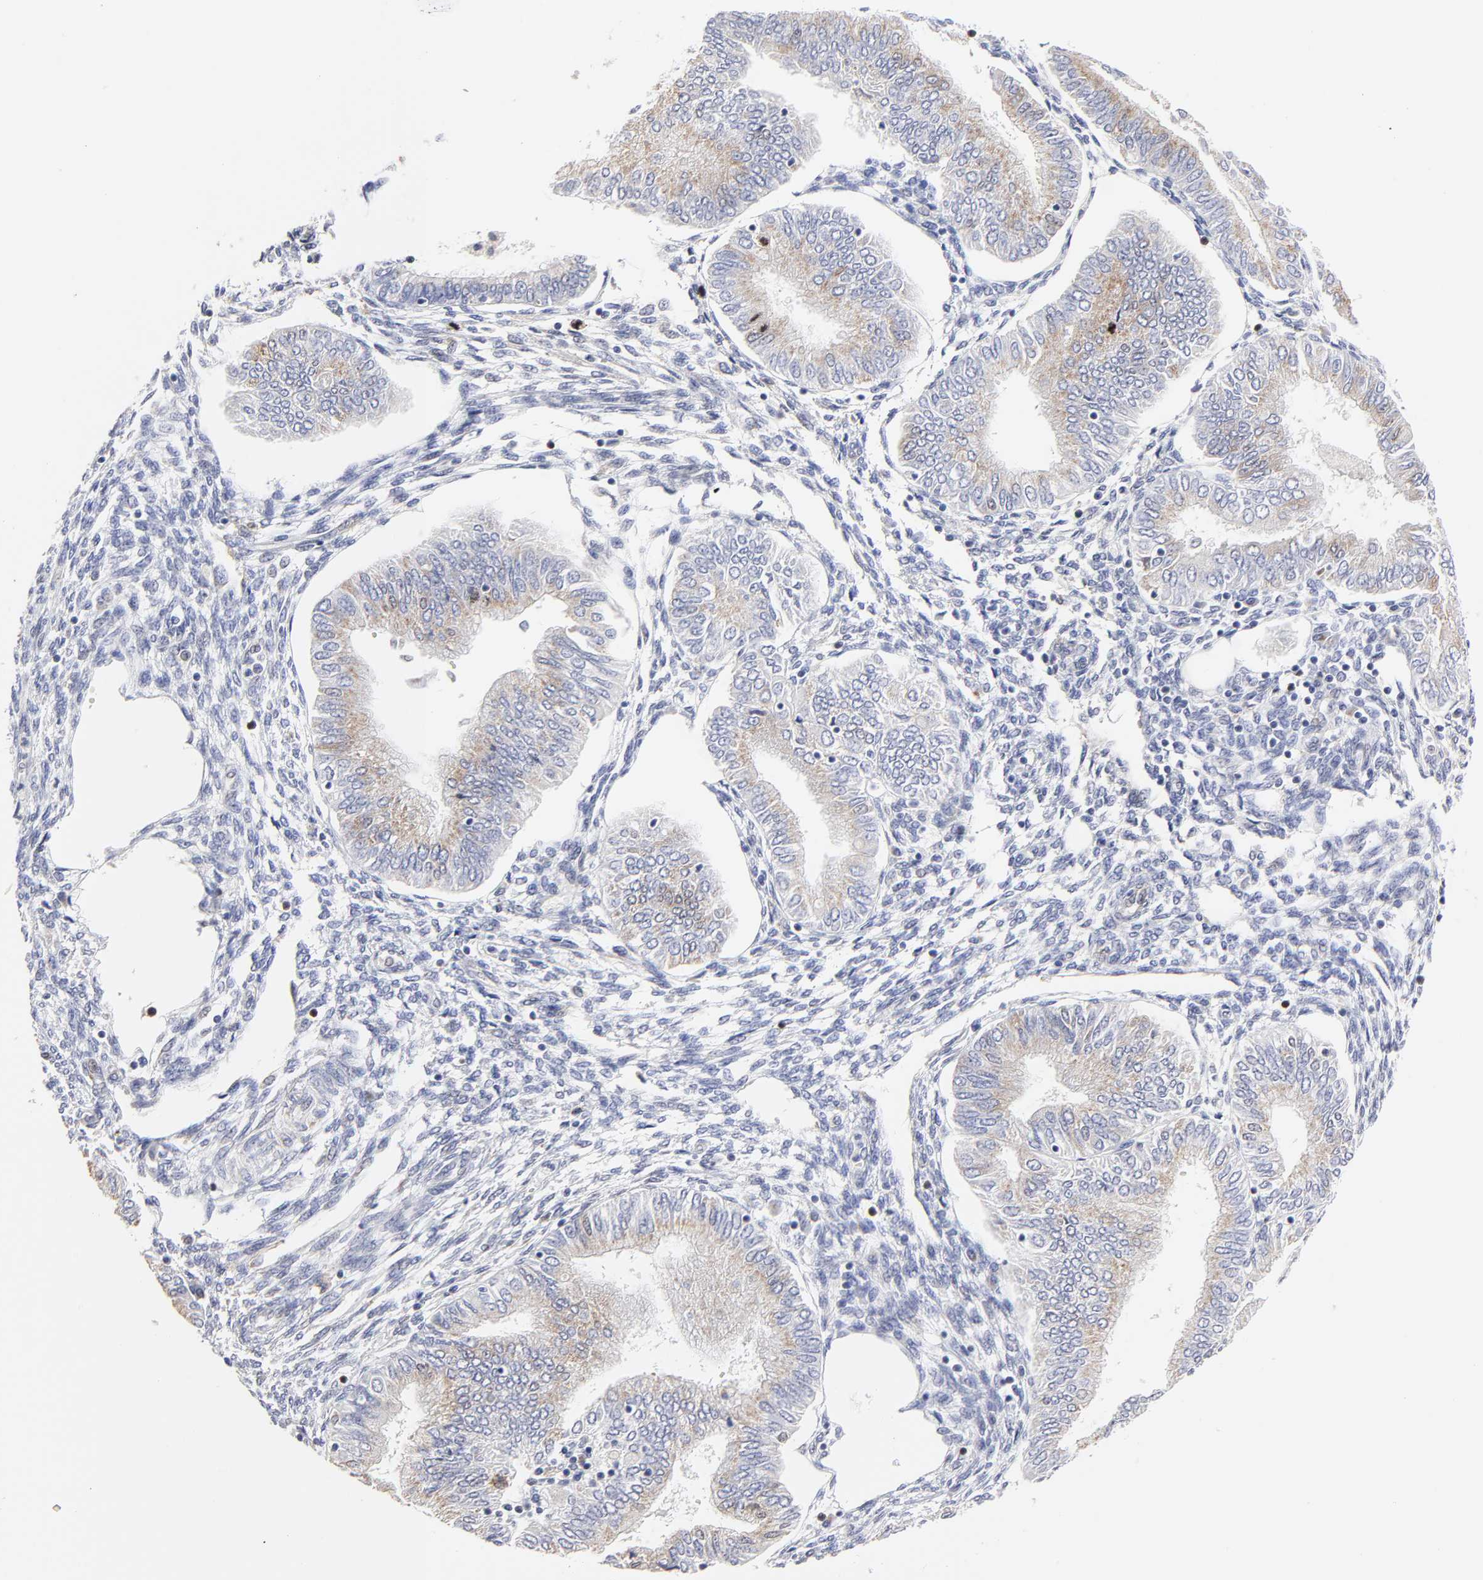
{"staining": {"intensity": "weak", "quantity": "25%-75%", "location": "cytoplasmic/membranous"}, "tissue": "endometrial cancer", "cell_type": "Tumor cells", "image_type": "cancer", "snomed": [{"axis": "morphology", "description": "Adenocarcinoma, NOS"}, {"axis": "topography", "description": "Endometrium"}], "caption": "An IHC histopathology image of tumor tissue is shown. Protein staining in brown labels weak cytoplasmic/membranous positivity in endometrial cancer (adenocarcinoma) within tumor cells.", "gene": "NCAPH", "patient": {"sex": "female", "age": 51}}